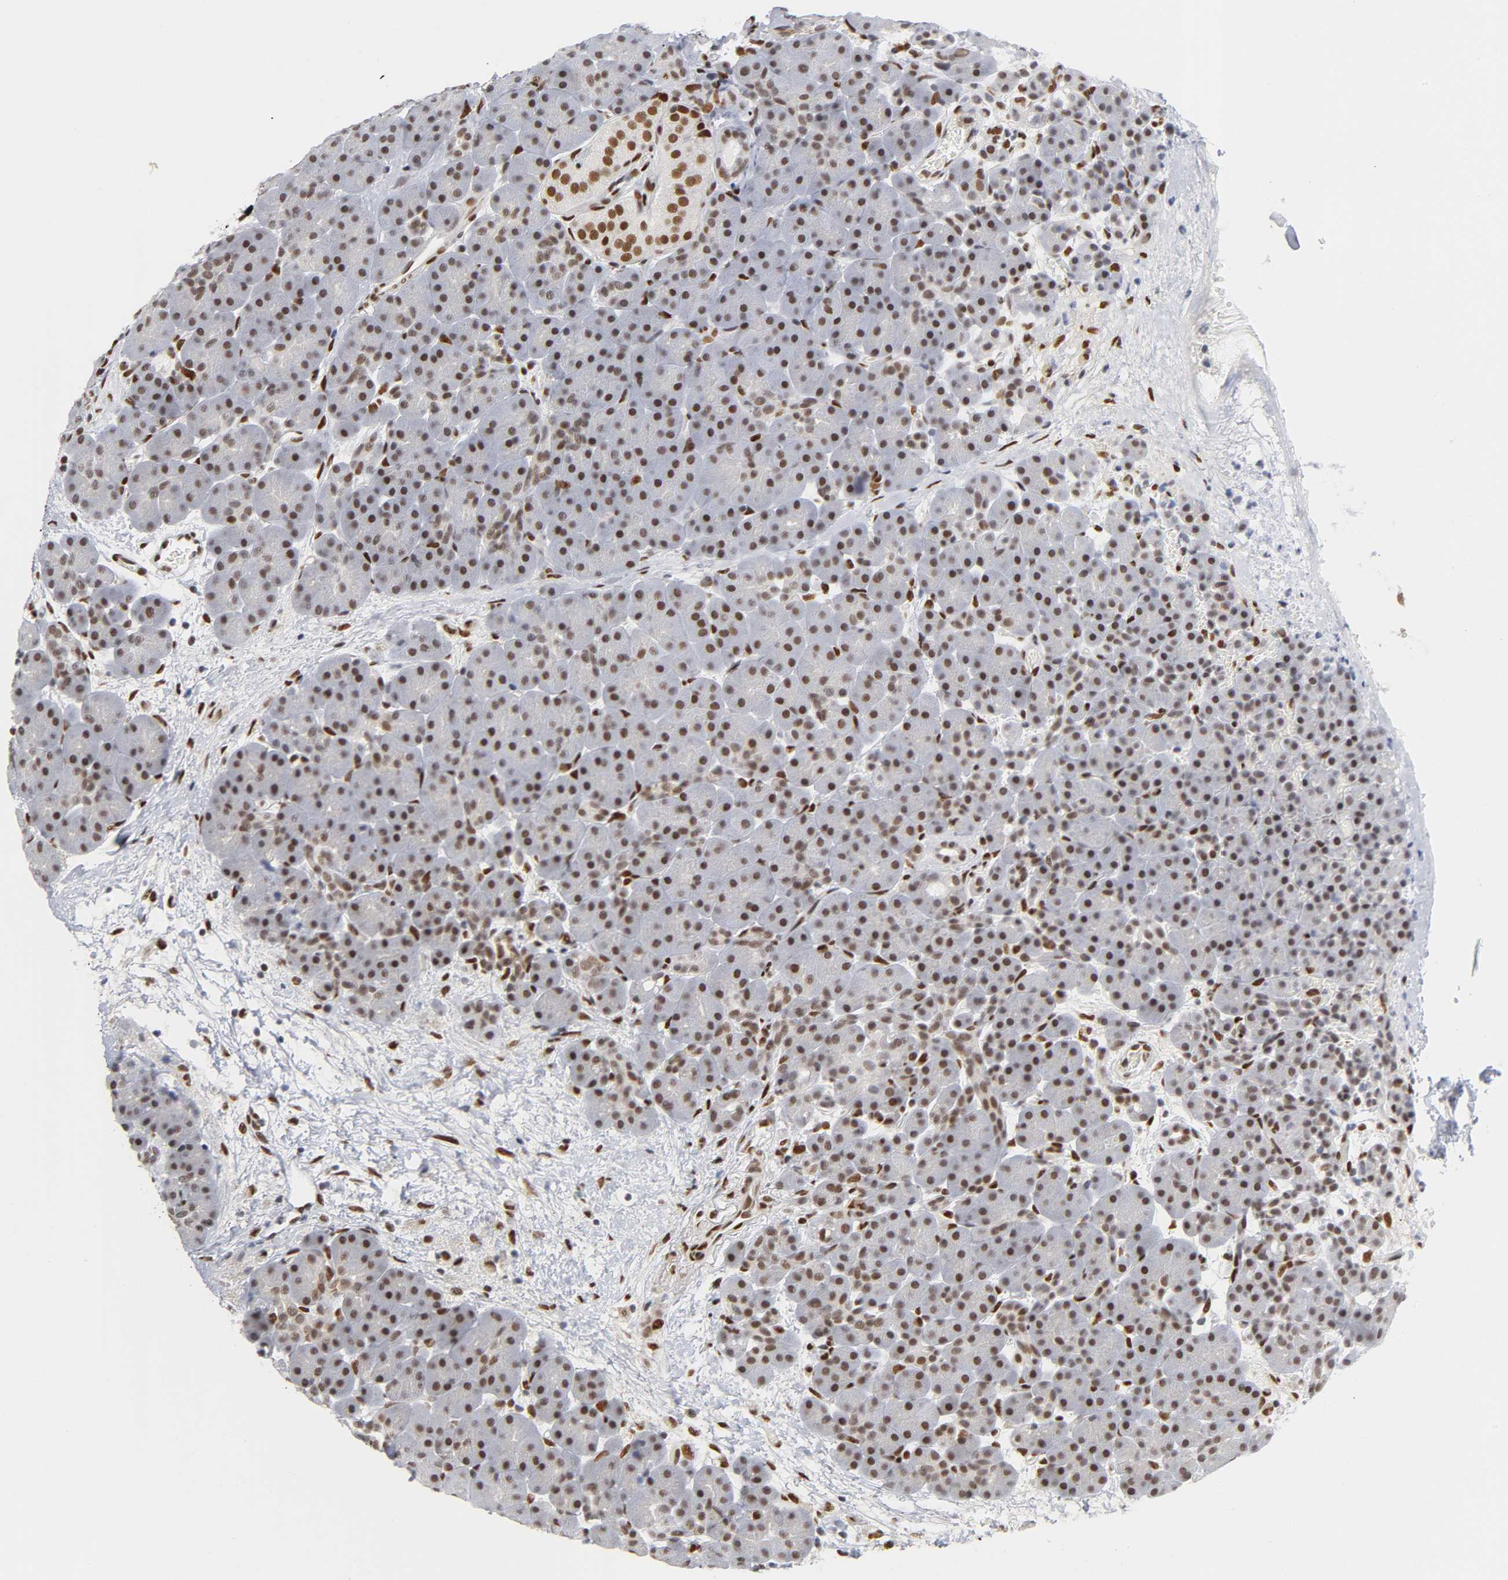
{"staining": {"intensity": "moderate", "quantity": ">75%", "location": "nuclear"}, "tissue": "pancreas", "cell_type": "Exocrine glandular cells", "image_type": "normal", "snomed": [{"axis": "morphology", "description": "Normal tissue, NOS"}, {"axis": "topography", "description": "Pancreas"}], "caption": "The histopathology image exhibits staining of unremarkable pancreas, revealing moderate nuclear protein staining (brown color) within exocrine glandular cells.", "gene": "NR3C1", "patient": {"sex": "male", "age": 66}}